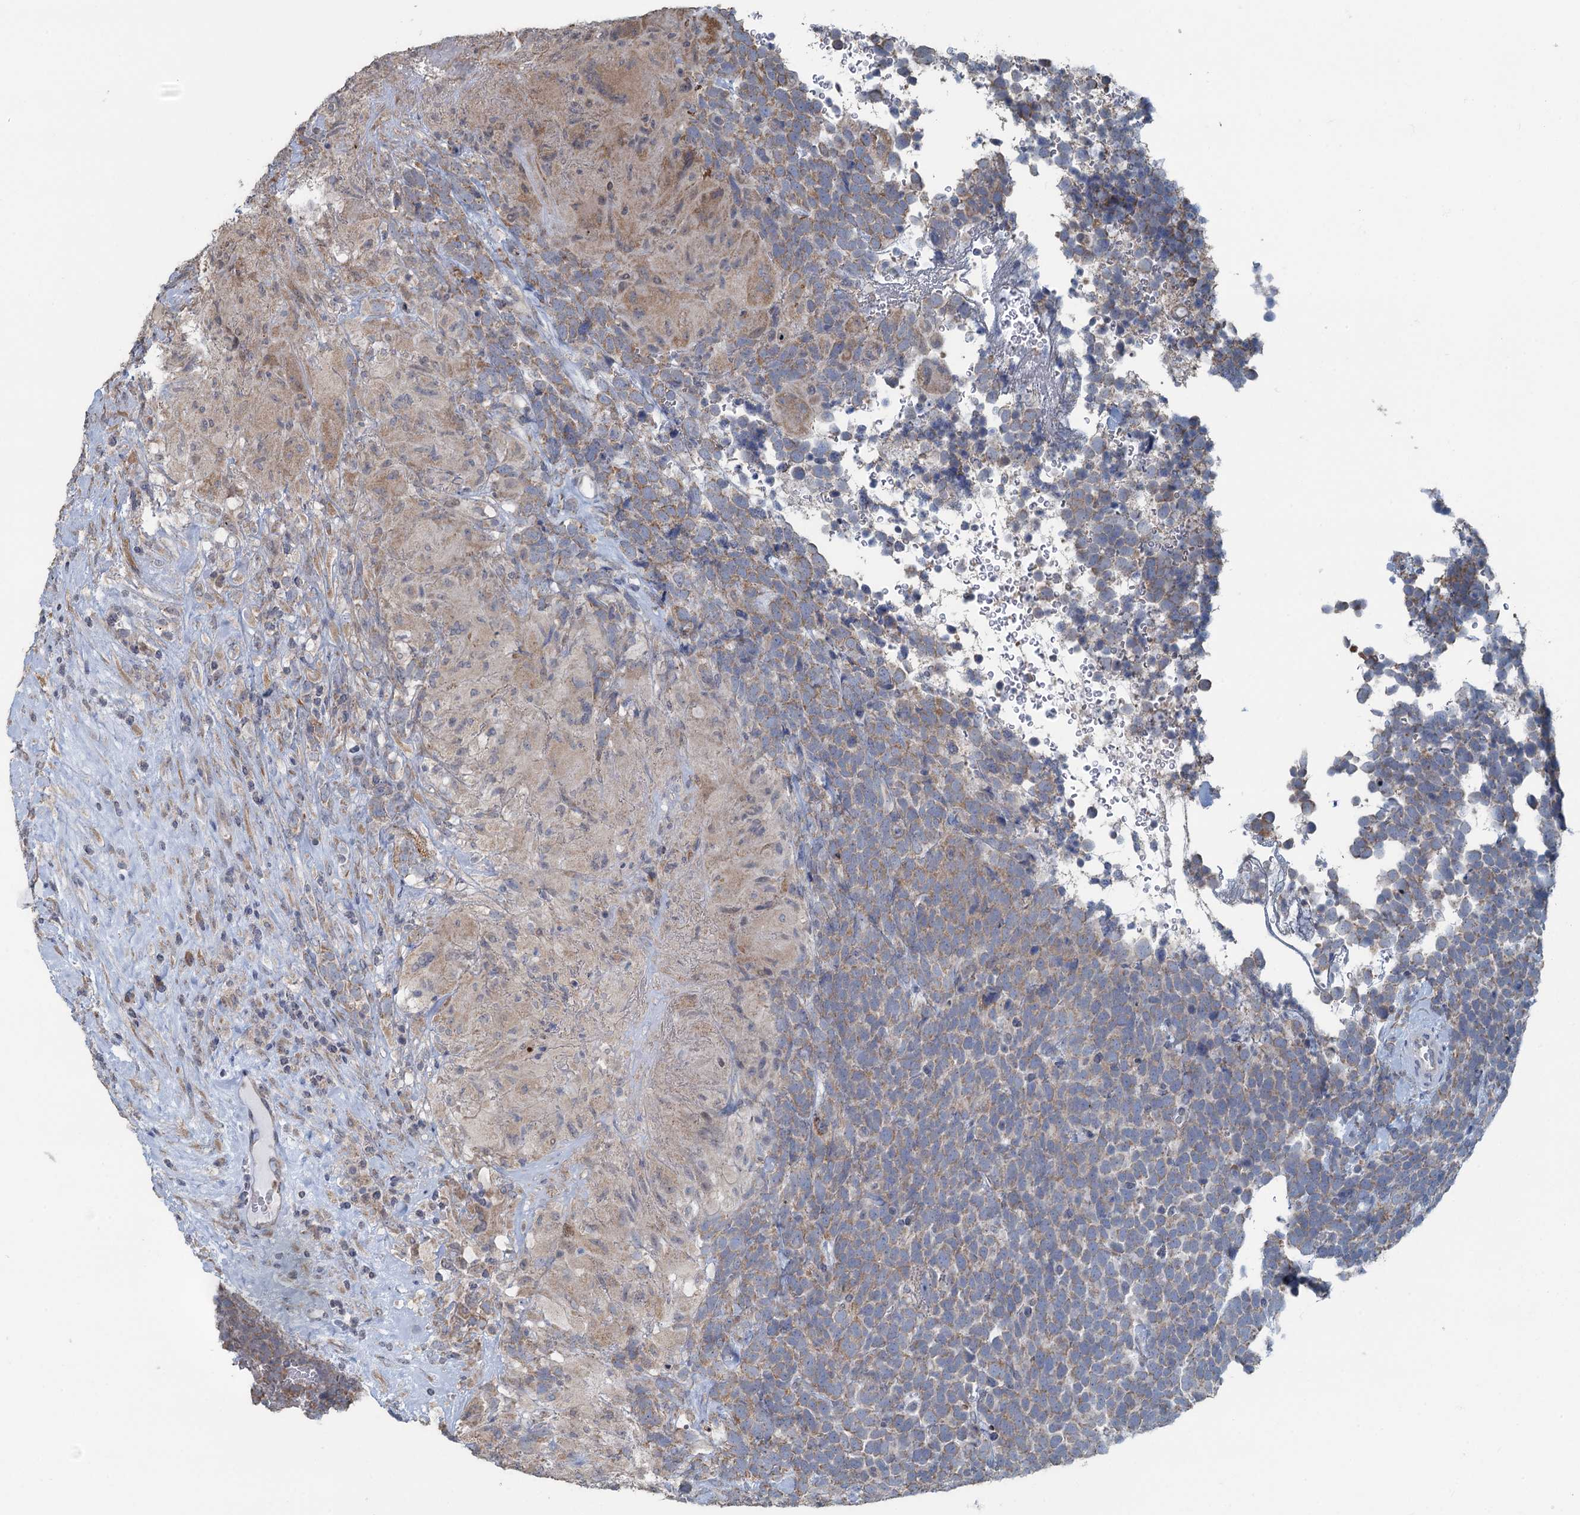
{"staining": {"intensity": "weak", "quantity": ">75%", "location": "cytoplasmic/membranous"}, "tissue": "urothelial cancer", "cell_type": "Tumor cells", "image_type": "cancer", "snomed": [{"axis": "morphology", "description": "Urothelial carcinoma, High grade"}, {"axis": "topography", "description": "Urinary bladder"}], "caption": "High-power microscopy captured an IHC image of high-grade urothelial carcinoma, revealing weak cytoplasmic/membranous positivity in approximately >75% of tumor cells.", "gene": "TEX35", "patient": {"sex": "female", "age": 82}}